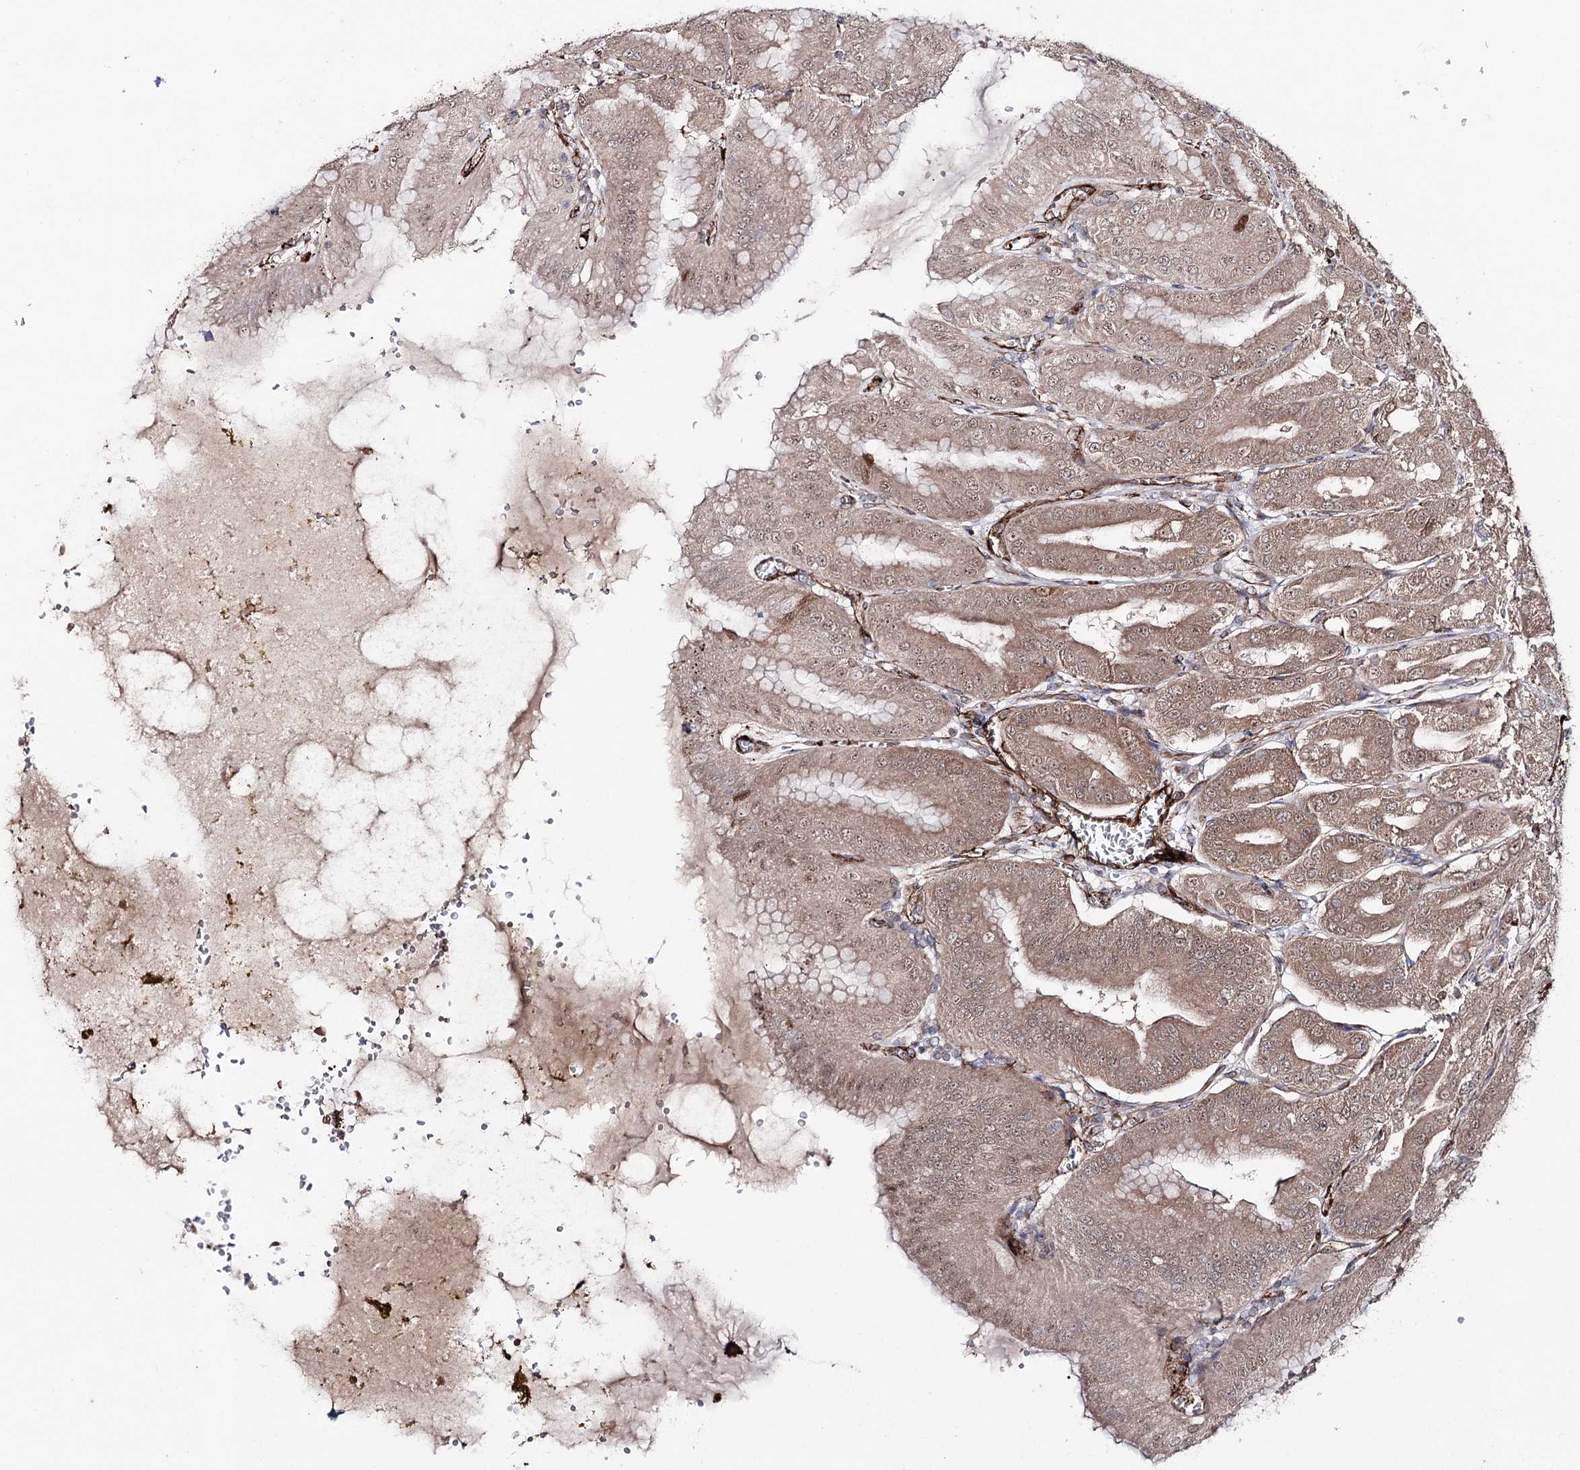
{"staining": {"intensity": "moderate", "quantity": ">75%", "location": "cytoplasmic/membranous,nuclear"}, "tissue": "stomach", "cell_type": "Glandular cells", "image_type": "normal", "snomed": [{"axis": "morphology", "description": "Normal tissue, NOS"}, {"axis": "topography", "description": "Stomach, upper"}, {"axis": "topography", "description": "Stomach, lower"}], "caption": "Glandular cells exhibit medium levels of moderate cytoplasmic/membranous,nuclear staining in about >75% of cells in benign human stomach.", "gene": "MIB1", "patient": {"sex": "male", "age": 71}}